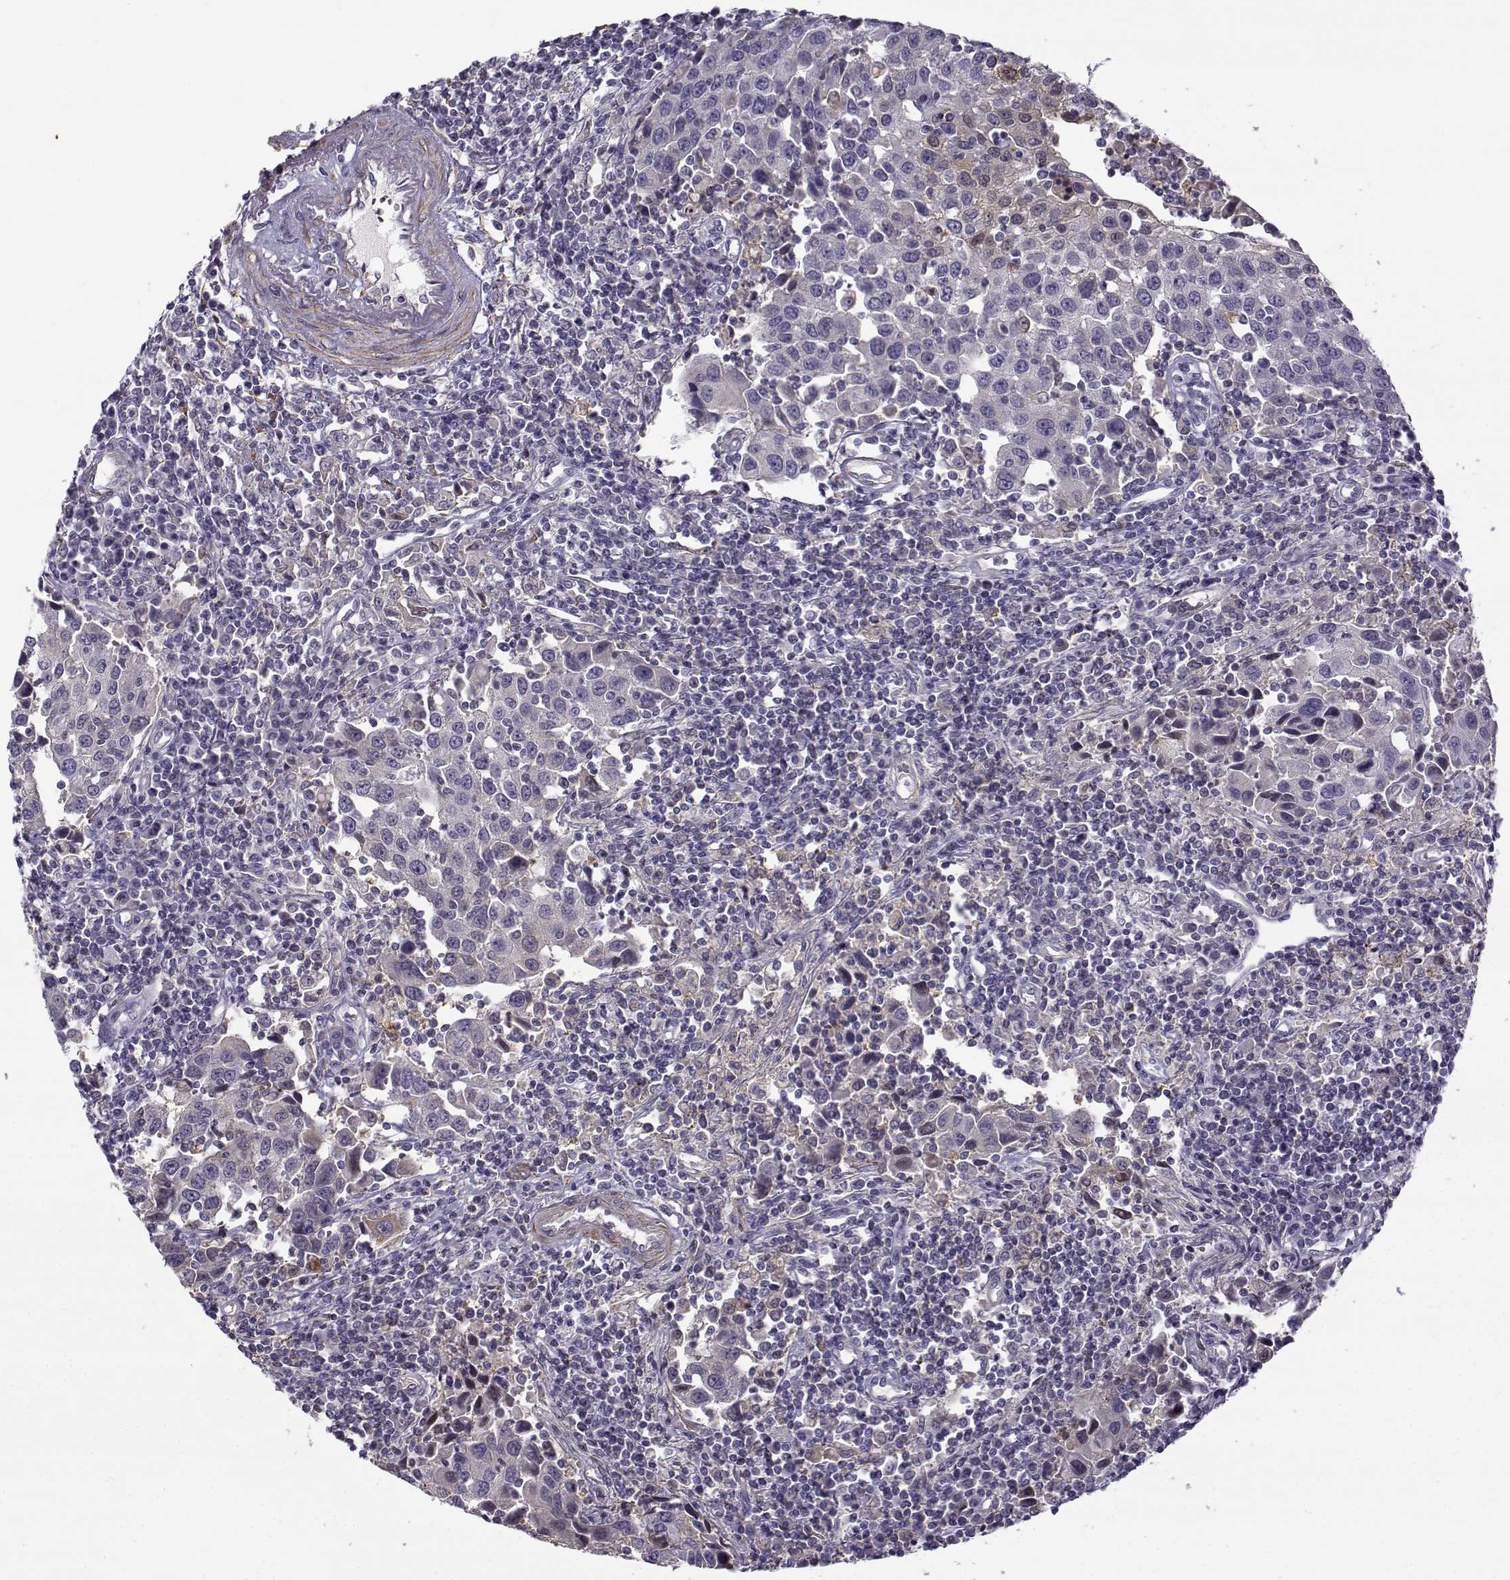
{"staining": {"intensity": "negative", "quantity": "none", "location": "none"}, "tissue": "urothelial cancer", "cell_type": "Tumor cells", "image_type": "cancer", "snomed": [{"axis": "morphology", "description": "Urothelial carcinoma, High grade"}, {"axis": "topography", "description": "Urinary bladder"}], "caption": "Histopathology image shows no protein positivity in tumor cells of urothelial carcinoma (high-grade) tissue.", "gene": "UCP3", "patient": {"sex": "female", "age": 85}}